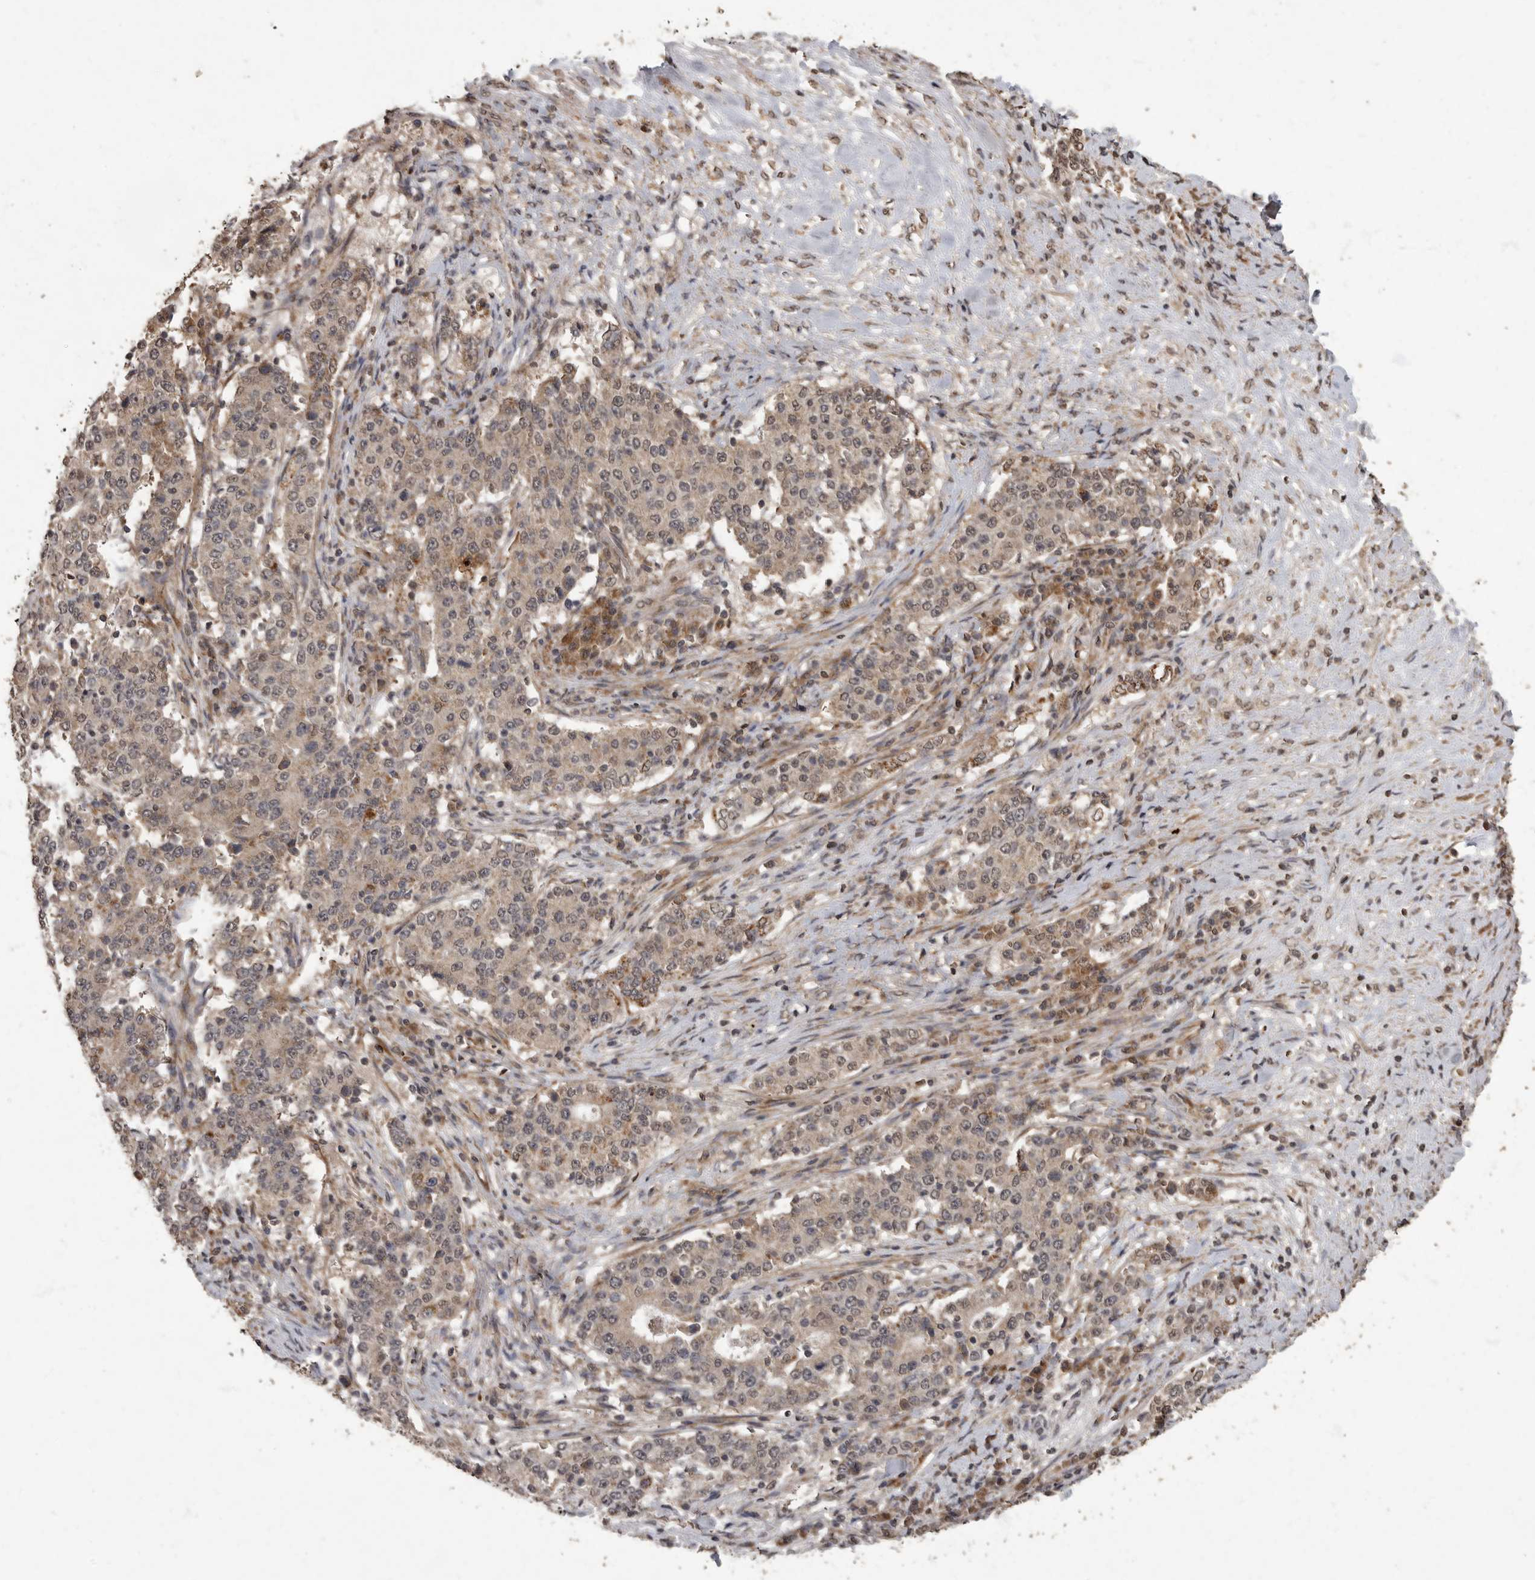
{"staining": {"intensity": "weak", "quantity": ">75%", "location": "cytoplasmic/membranous"}, "tissue": "stomach cancer", "cell_type": "Tumor cells", "image_type": "cancer", "snomed": [{"axis": "morphology", "description": "Adenocarcinoma, NOS"}, {"axis": "topography", "description": "Stomach"}], "caption": "Human adenocarcinoma (stomach) stained for a protein (brown) reveals weak cytoplasmic/membranous positive staining in approximately >75% of tumor cells.", "gene": "MAFG", "patient": {"sex": "male", "age": 59}}